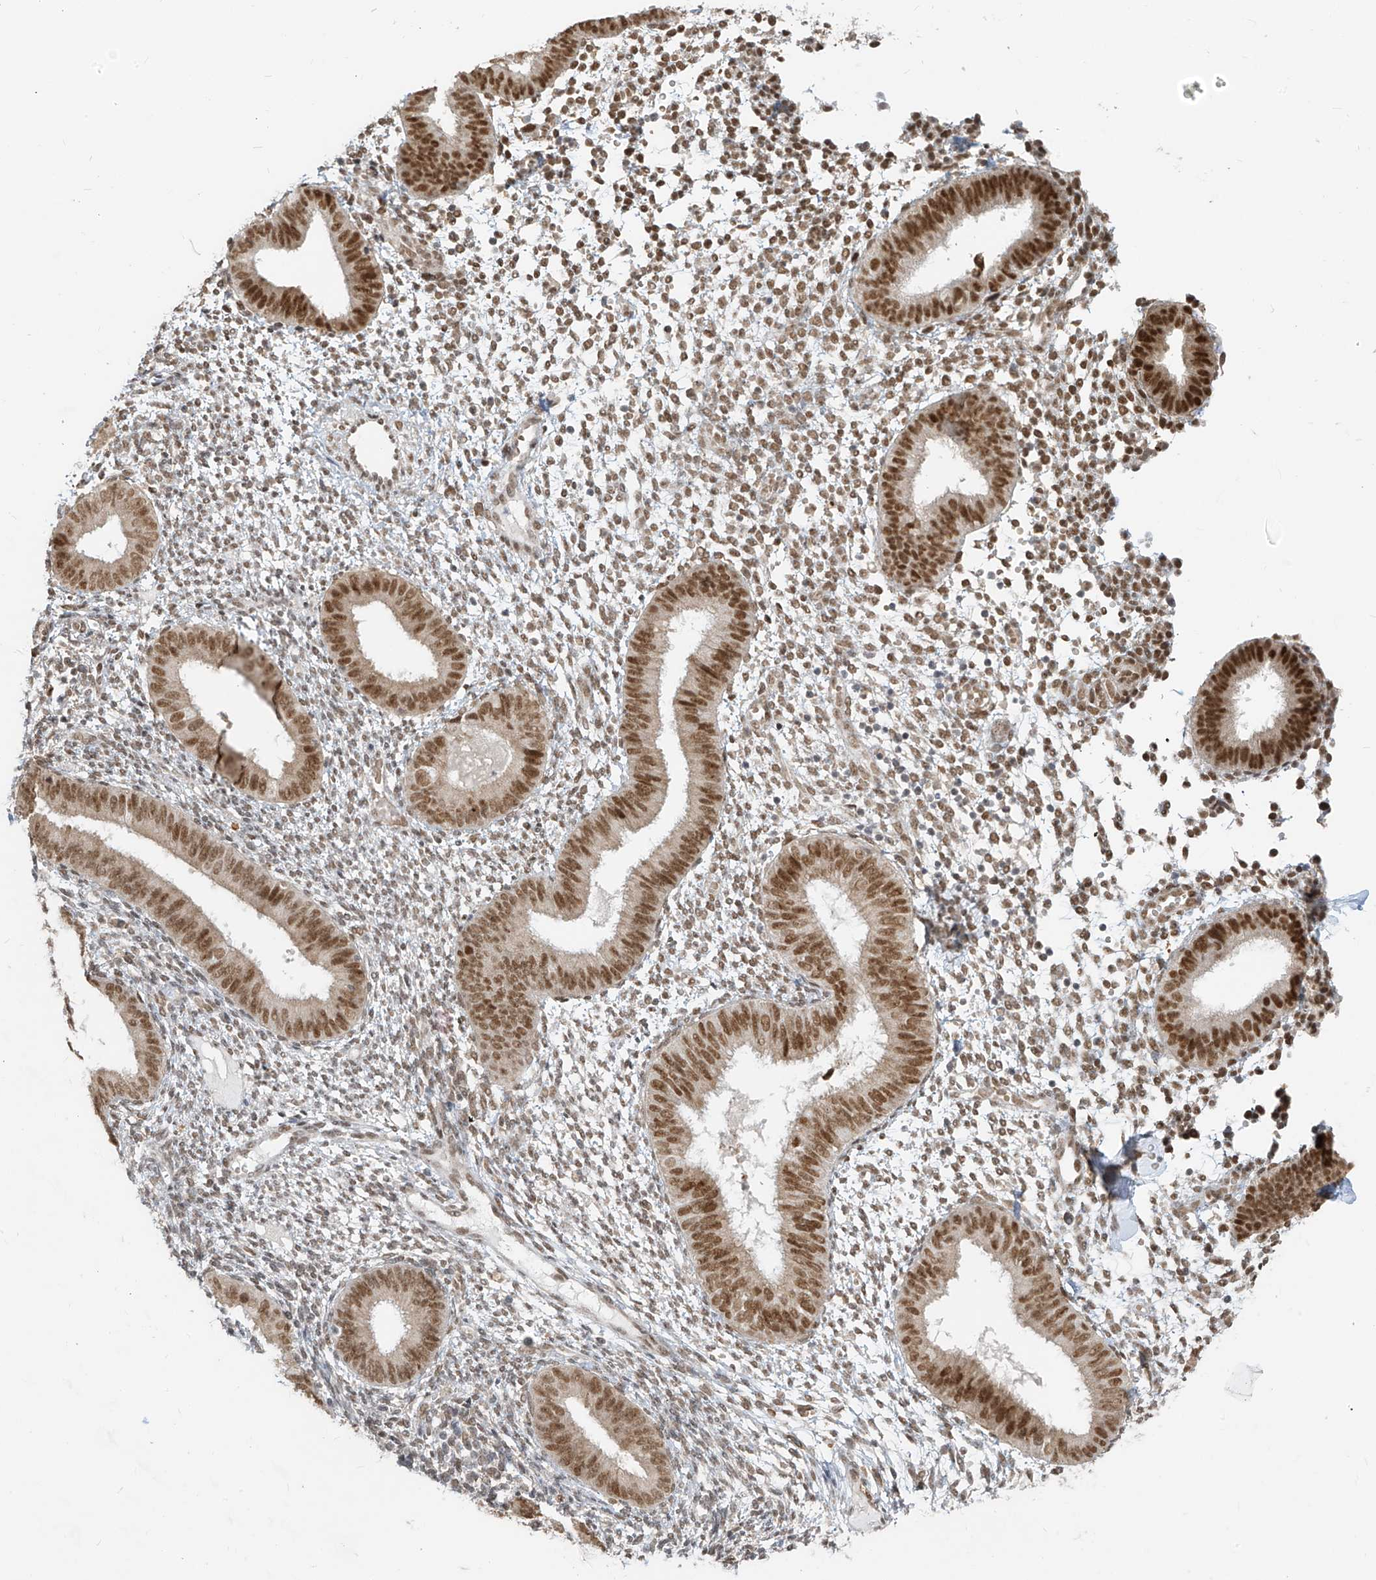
{"staining": {"intensity": "moderate", "quantity": "25%-75%", "location": "nuclear"}, "tissue": "endometrium", "cell_type": "Cells in endometrial stroma", "image_type": "normal", "snomed": [{"axis": "morphology", "description": "Normal tissue, NOS"}, {"axis": "topography", "description": "Uterus"}, {"axis": "topography", "description": "Endometrium"}], "caption": "This photomicrograph displays immunohistochemistry (IHC) staining of unremarkable human endometrium, with medium moderate nuclear expression in approximately 25%-75% of cells in endometrial stroma.", "gene": "ZMYM2", "patient": {"sex": "female", "age": 48}}